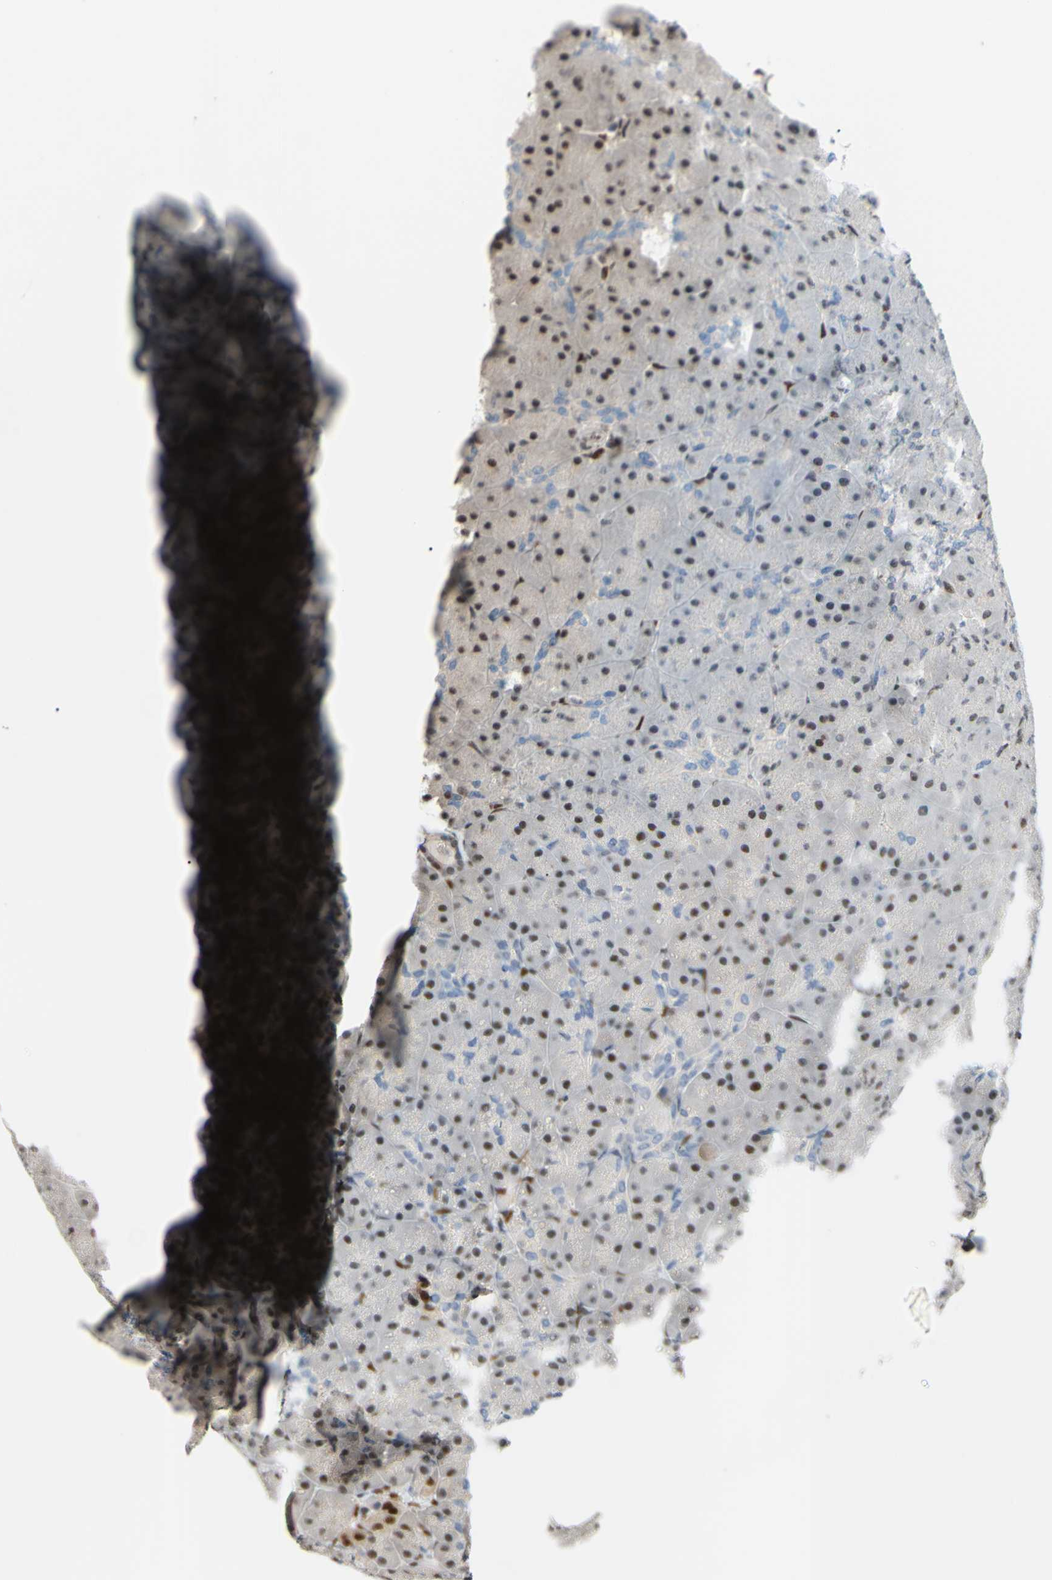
{"staining": {"intensity": "weak", "quantity": ">75%", "location": "cytoplasmic/membranous,nuclear"}, "tissue": "pancreas", "cell_type": "Exocrine glandular cells", "image_type": "normal", "snomed": [{"axis": "morphology", "description": "Normal tissue, NOS"}, {"axis": "topography", "description": "Pancreas"}], "caption": "An image of pancreas stained for a protein reveals weak cytoplasmic/membranous,nuclear brown staining in exocrine glandular cells.", "gene": "FKBP5", "patient": {"sex": "male", "age": 66}}